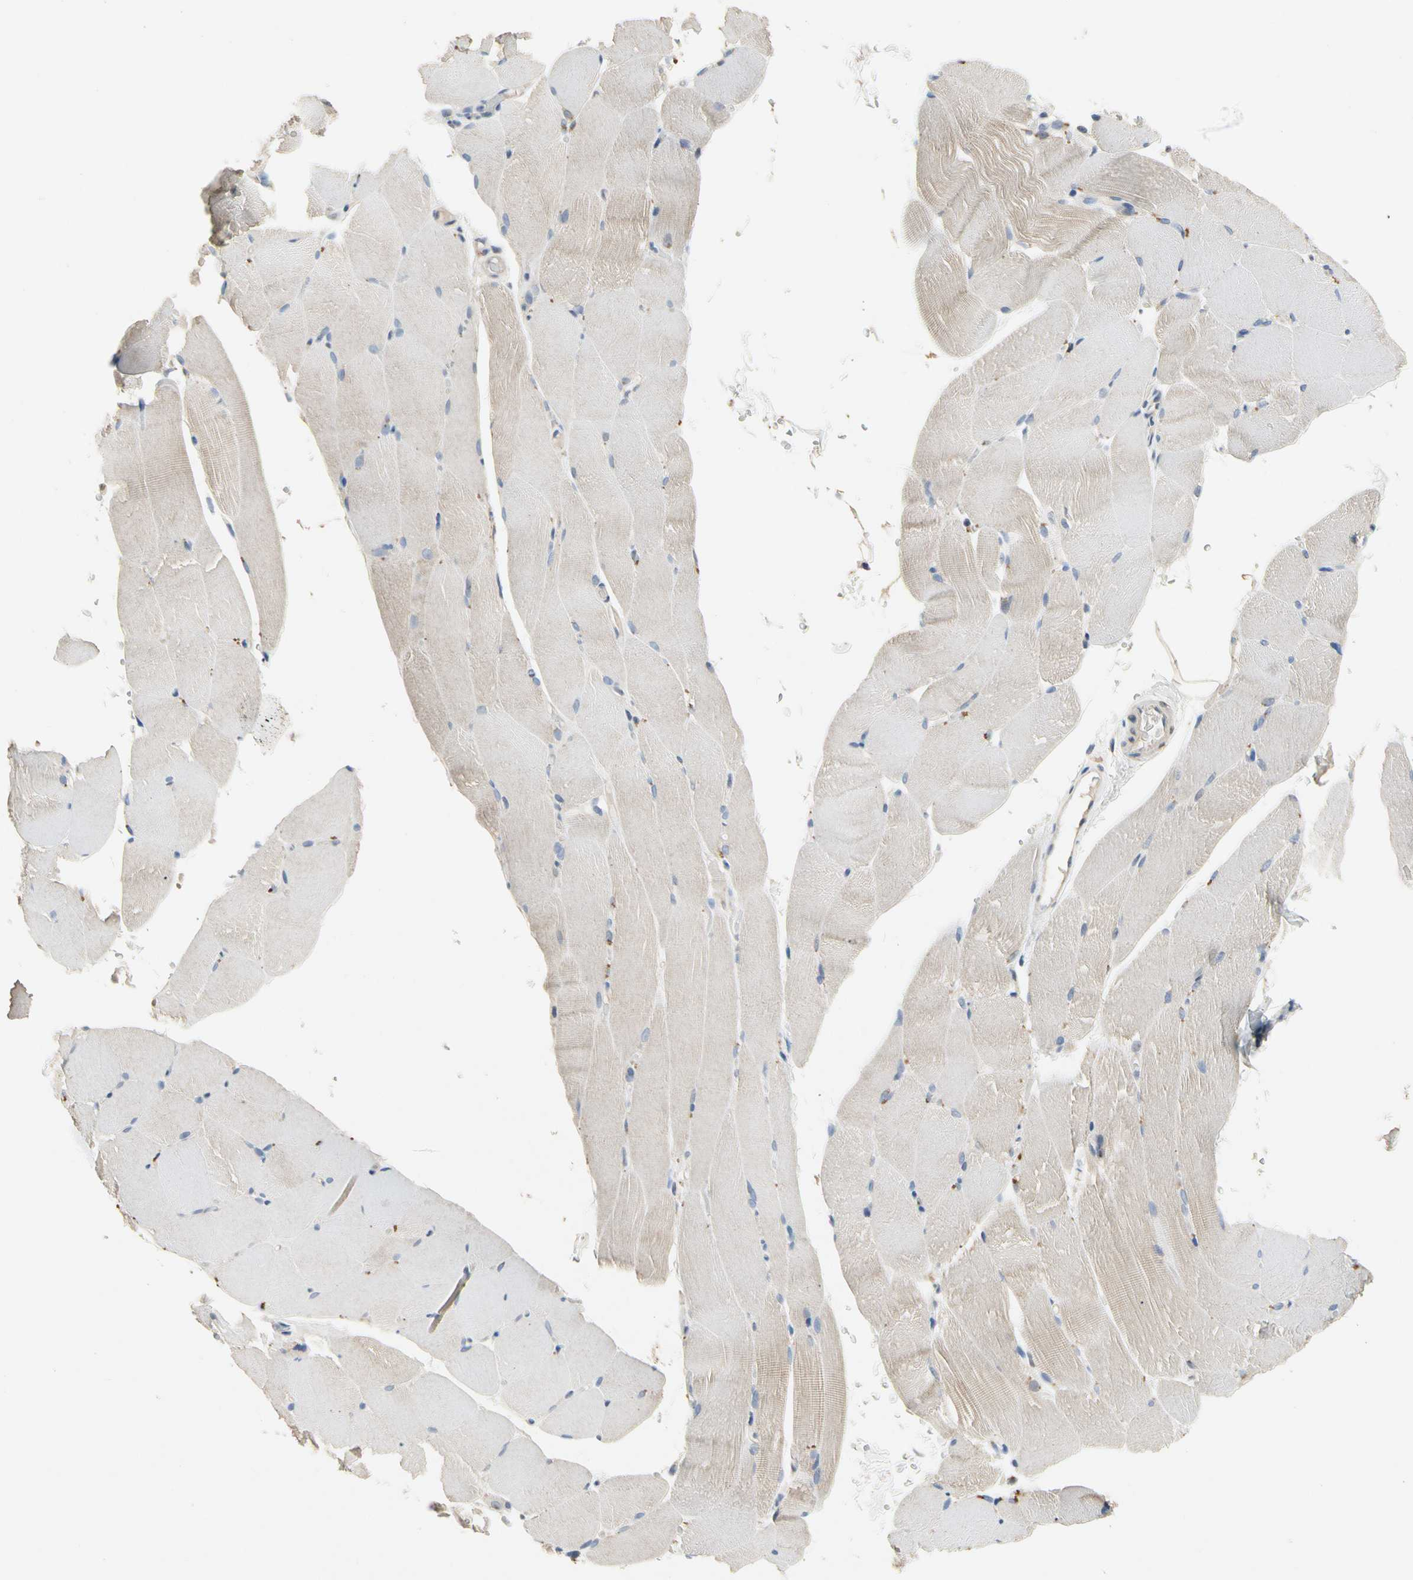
{"staining": {"intensity": "weak", "quantity": "25%-75%", "location": "cytoplasmic/membranous"}, "tissue": "skeletal muscle", "cell_type": "Myocytes", "image_type": "normal", "snomed": [{"axis": "morphology", "description": "Normal tissue, NOS"}, {"axis": "topography", "description": "Skeletal muscle"}, {"axis": "topography", "description": "Parathyroid gland"}], "caption": "The micrograph demonstrates a brown stain indicating the presence of a protein in the cytoplasmic/membranous of myocytes in skeletal muscle. (DAB IHC, brown staining for protein, blue staining for nuclei).", "gene": "GAS6", "patient": {"sex": "female", "age": 37}}